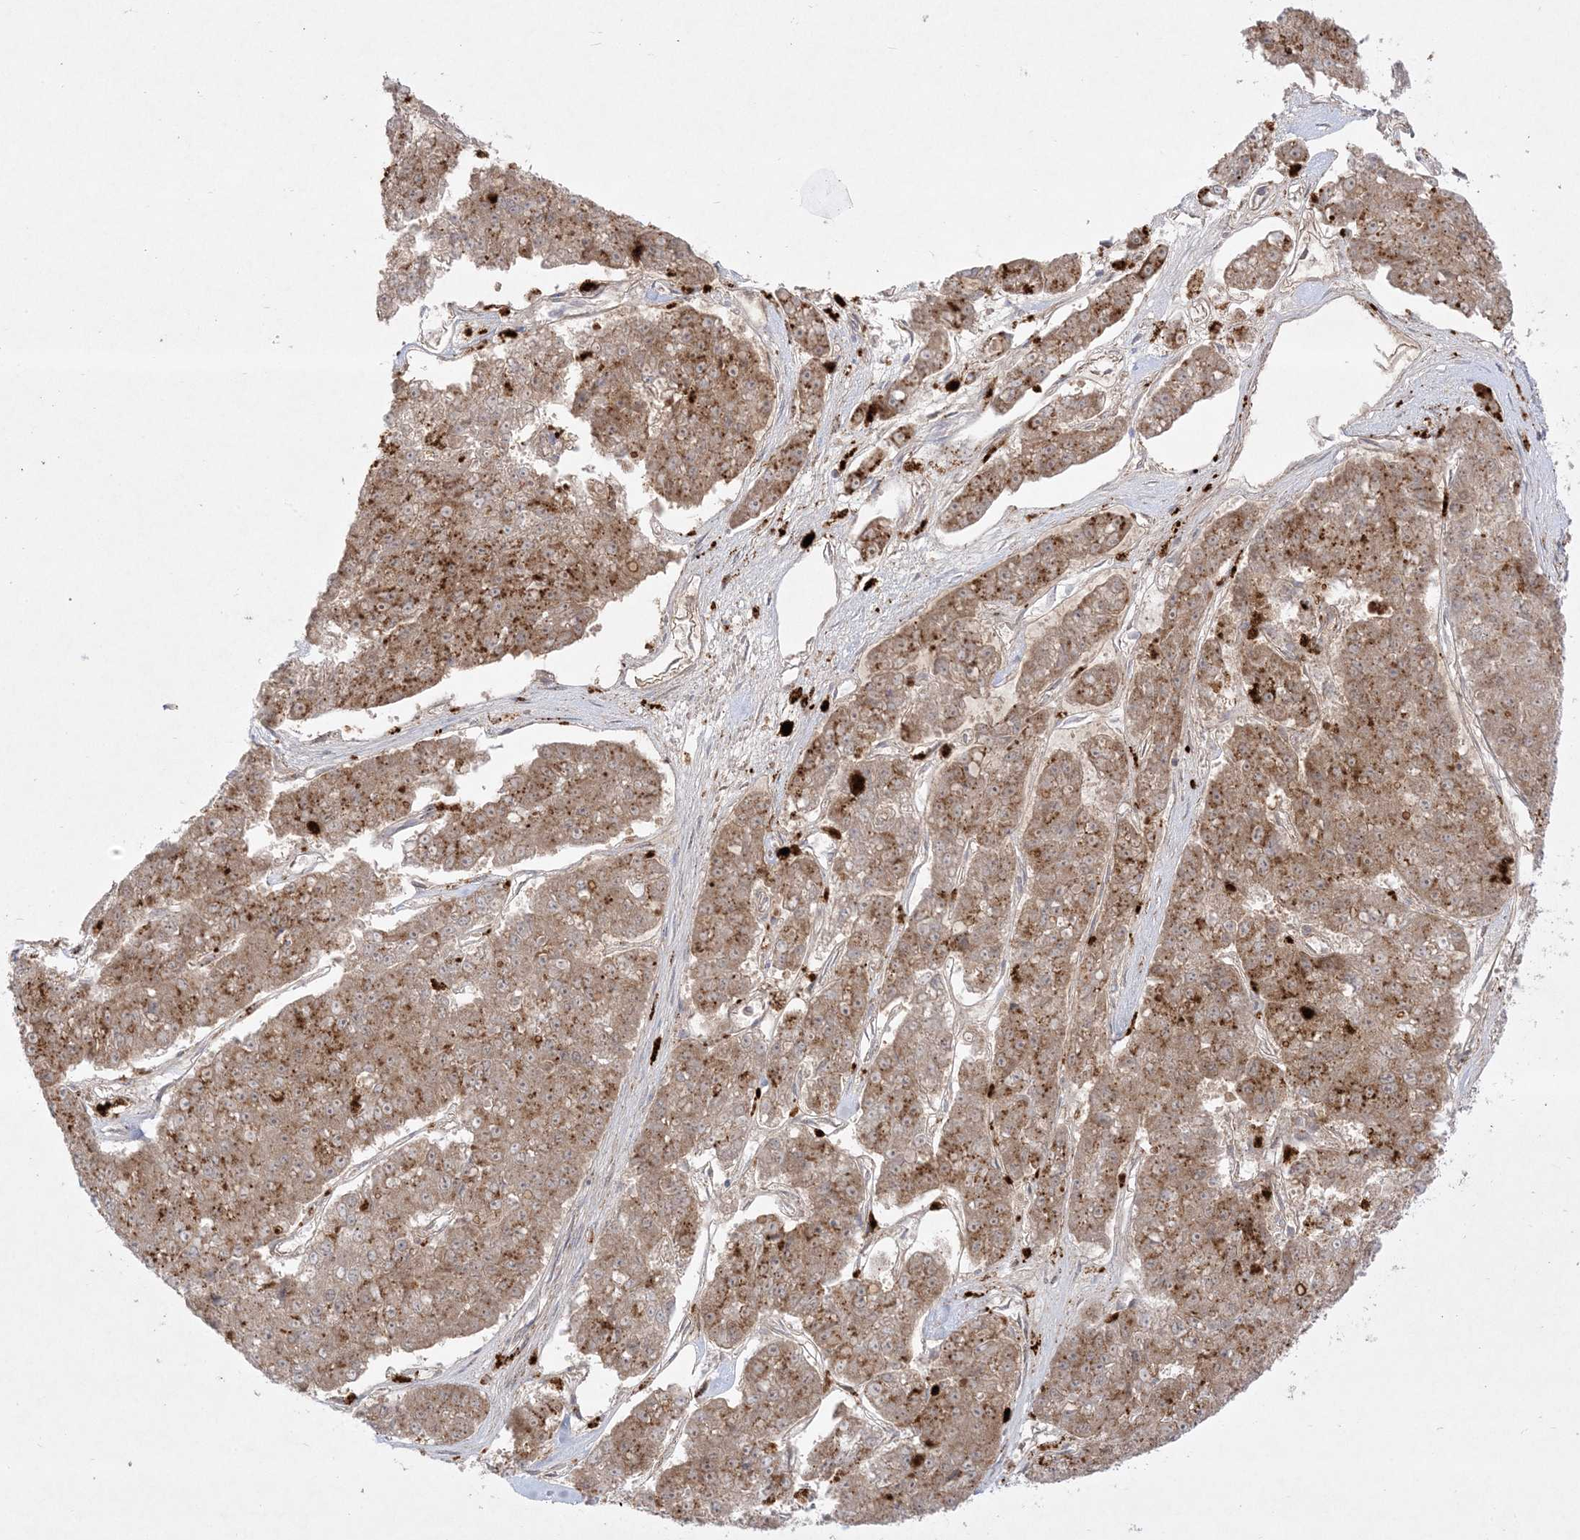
{"staining": {"intensity": "moderate", "quantity": ">75%", "location": "cytoplasmic/membranous,nuclear"}, "tissue": "pancreatic cancer", "cell_type": "Tumor cells", "image_type": "cancer", "snomed": [{"axis": "morphology", "description": "Adenocarcinoma, NOS"}, {"axis": "topography", "description": "Pancreas"}], "caption": "Protein positivity by IHC demonstrates moderate cytoplasmic/membranous and nuclear staining in about >75% of tumor cells in pancreatic adenocarcinoma.", "gene": "PTK6", "patient": {"sex": "male", "age": 50}}